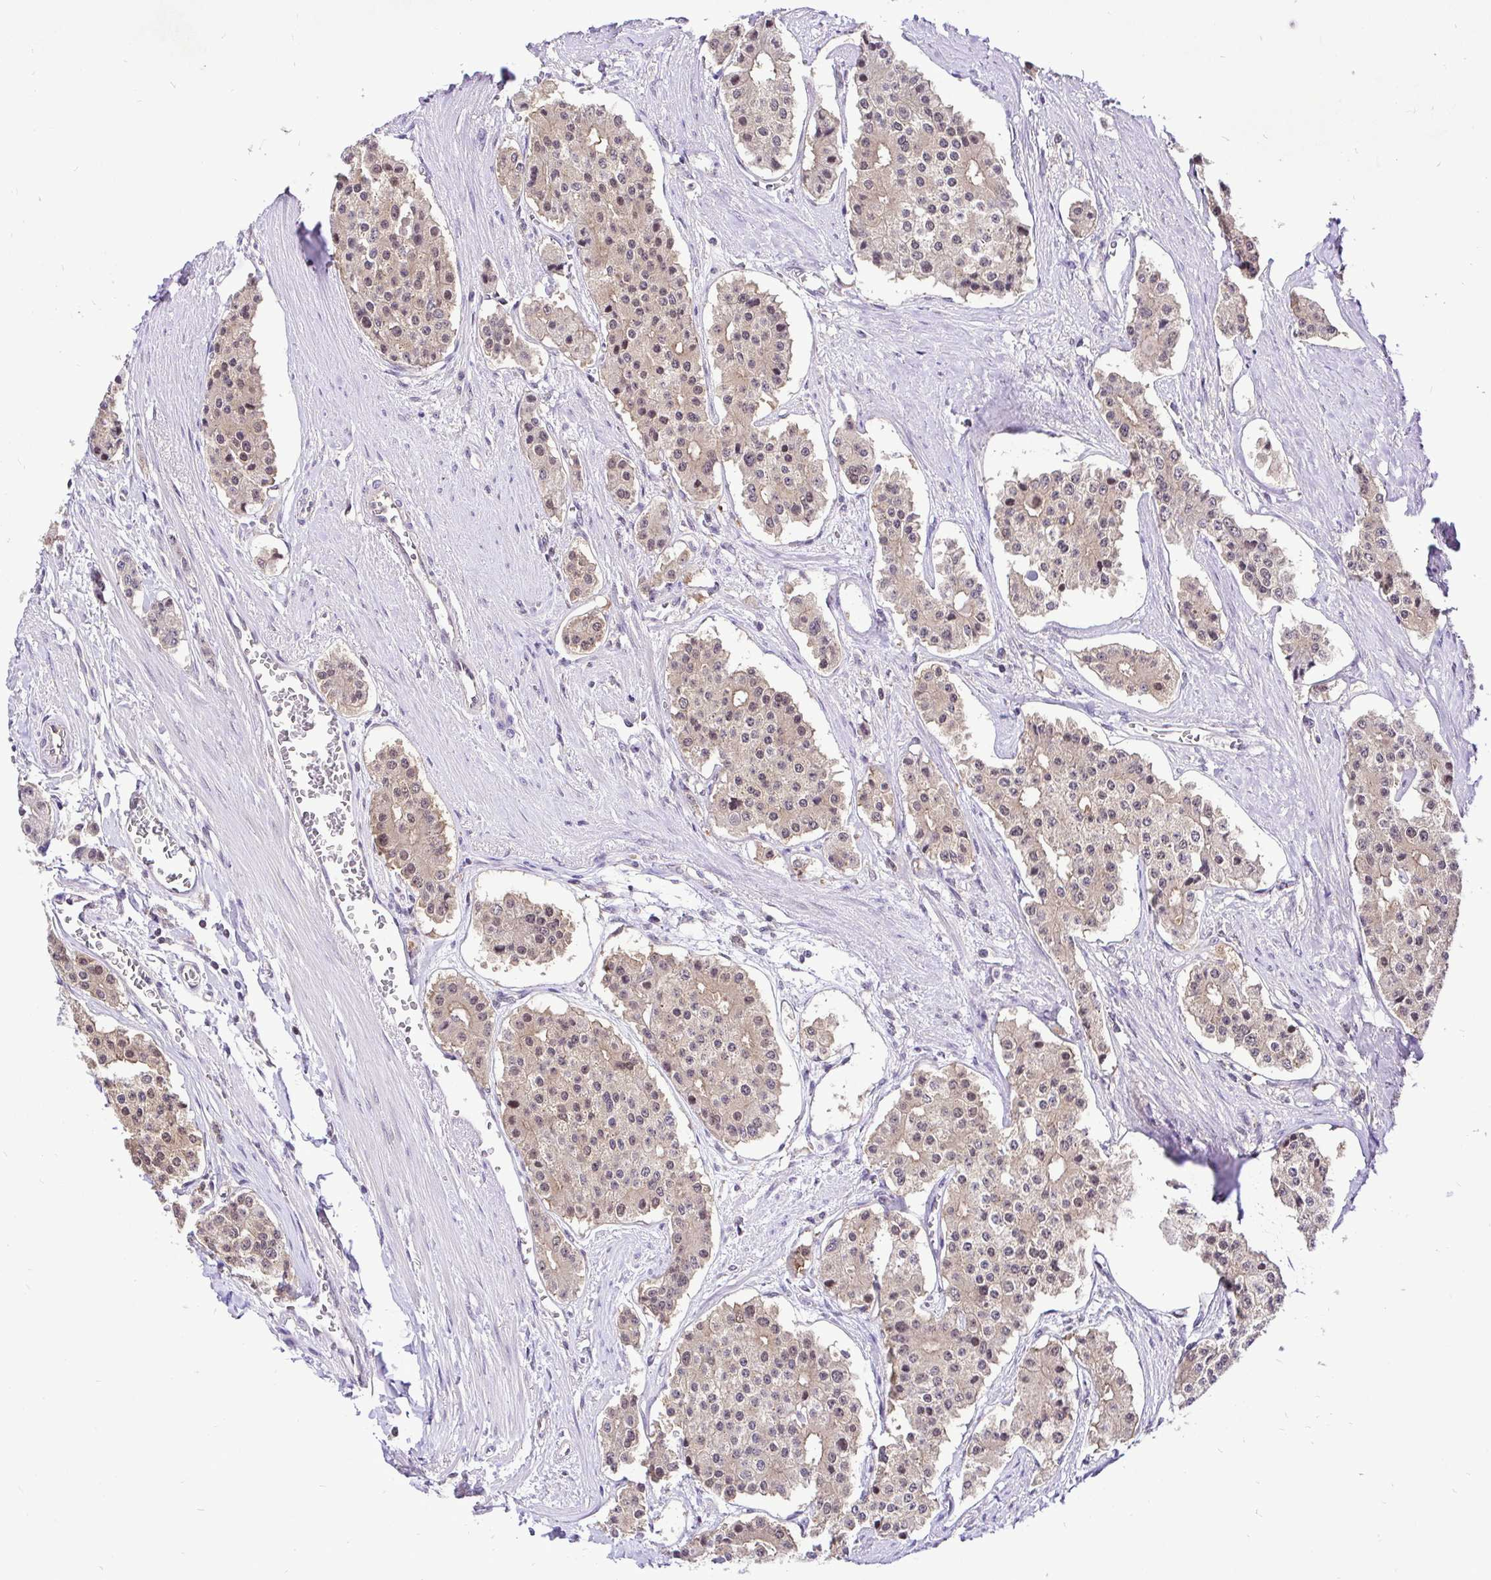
{"staining": {"intensity": "weak", "quantity": ">75%", "location": "cytoplasmic/membranous,nuclear"}, "tissue": "carcinoid", "cell_type": "Tumor cells", "image_type": "cancer", "snomed": [{"axis": "morphology", "description": "Carcinoid, malignant, NOS"}, {"axis": "topography", "description": "Small intestine"}], "caption": "Human malignant carcinoid stained with a brown dye demonstrates weak cytoplasmic/membranous and nuclear positive positivity in approximately >75% of tumor cells.", "gene": "UBE2M", "patient": {"sex": "female", "age": 65}}